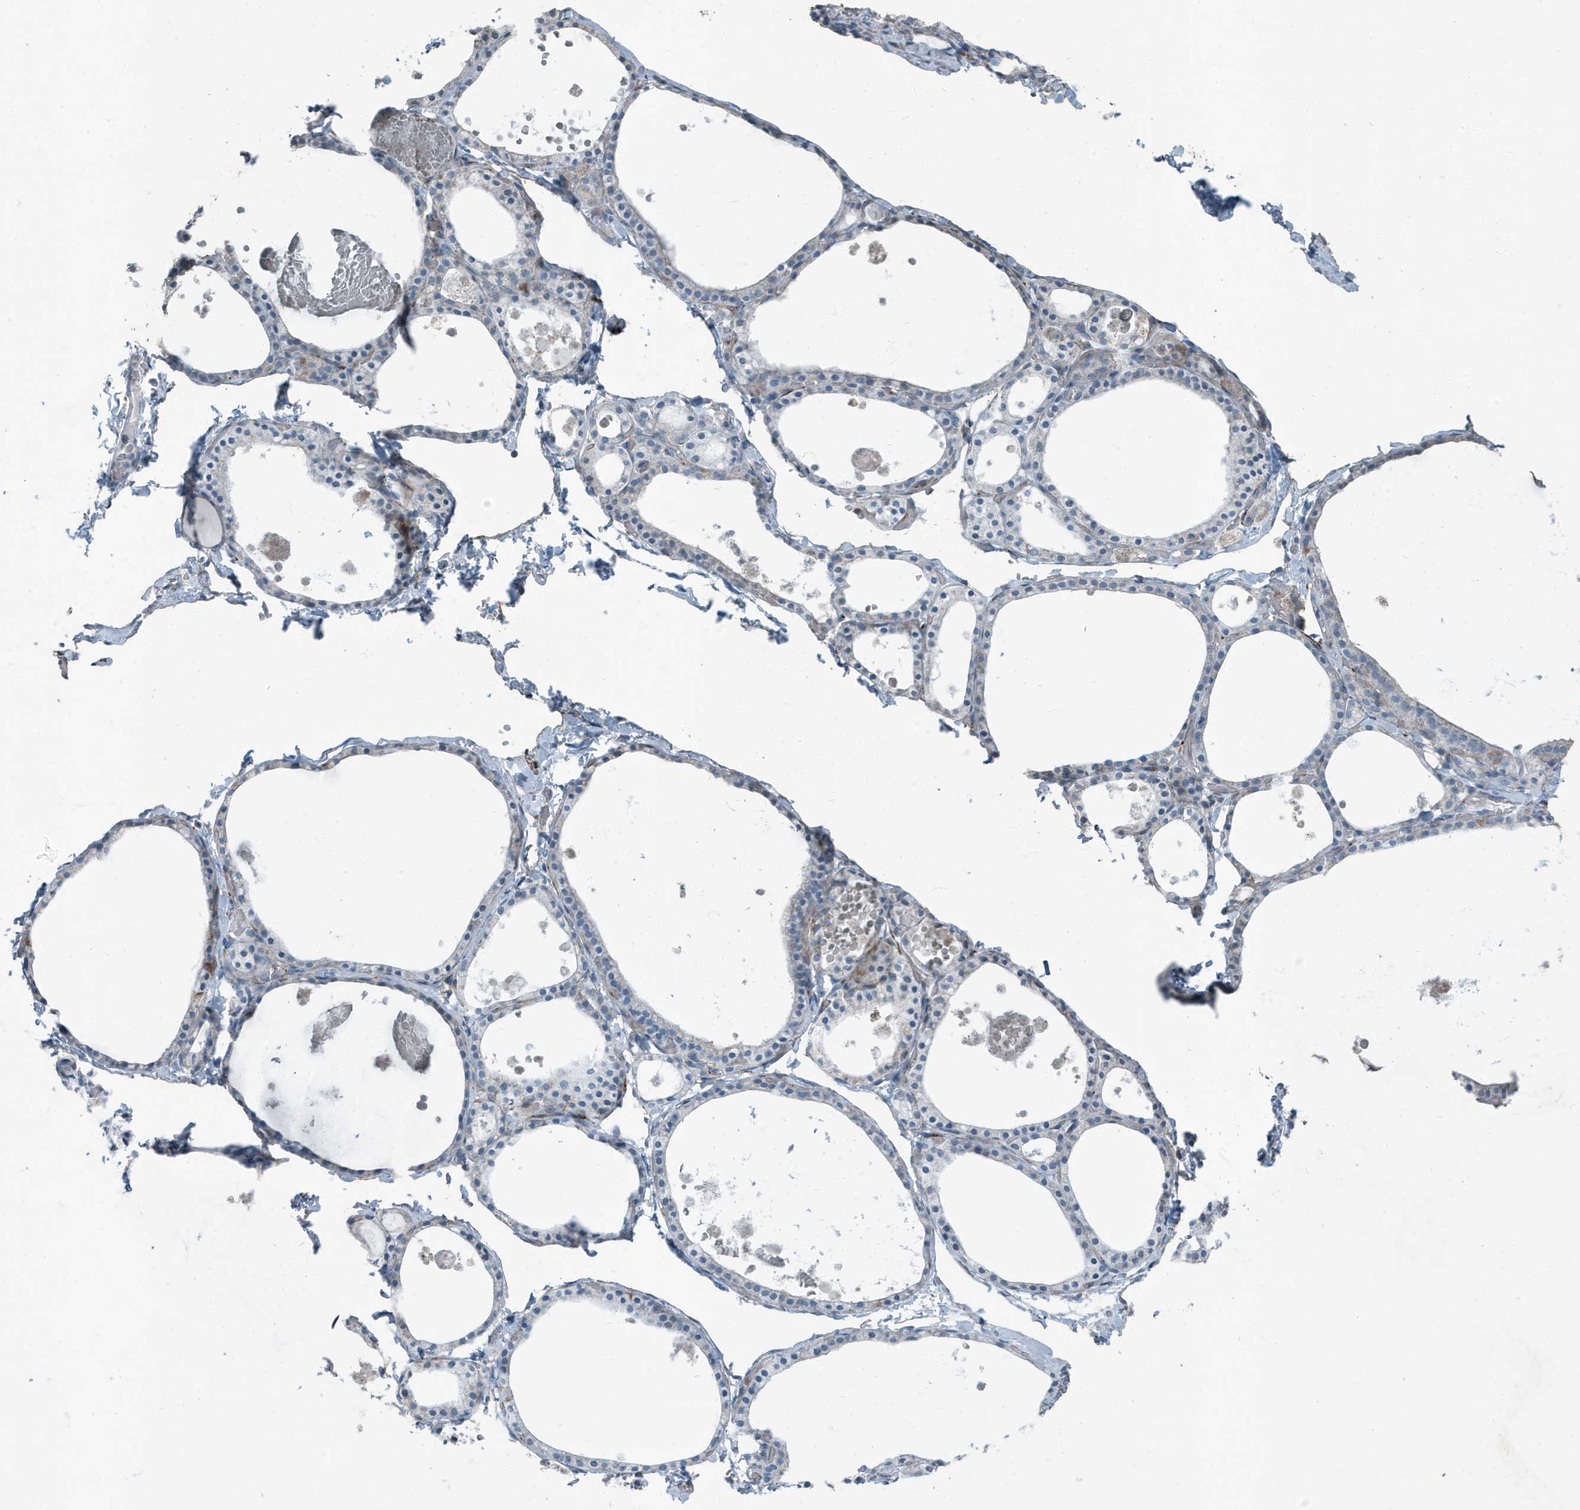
{"staining": {"intensity": "negative", "quantity": "none", "location": "none"}, "tissue": "thyroid gland", "cell_type": "Glandular cells", "image_type": "normal", "snomed": [{"axis": "morphology", "description": "Normal tissue, NOS"}, {"axis": "topography", "description": "Thyroid gland"}], "caption": "This is a photomicrograph of immunohistochemistry (IHC) staining of unremarkable thyroid gland, which shows no staining in glandular cells. (Immunohistochemistry, brightfield microscopy, high magnification).", "gene": "FAM162A", "patient": {"sex": "male", "age": 56}}